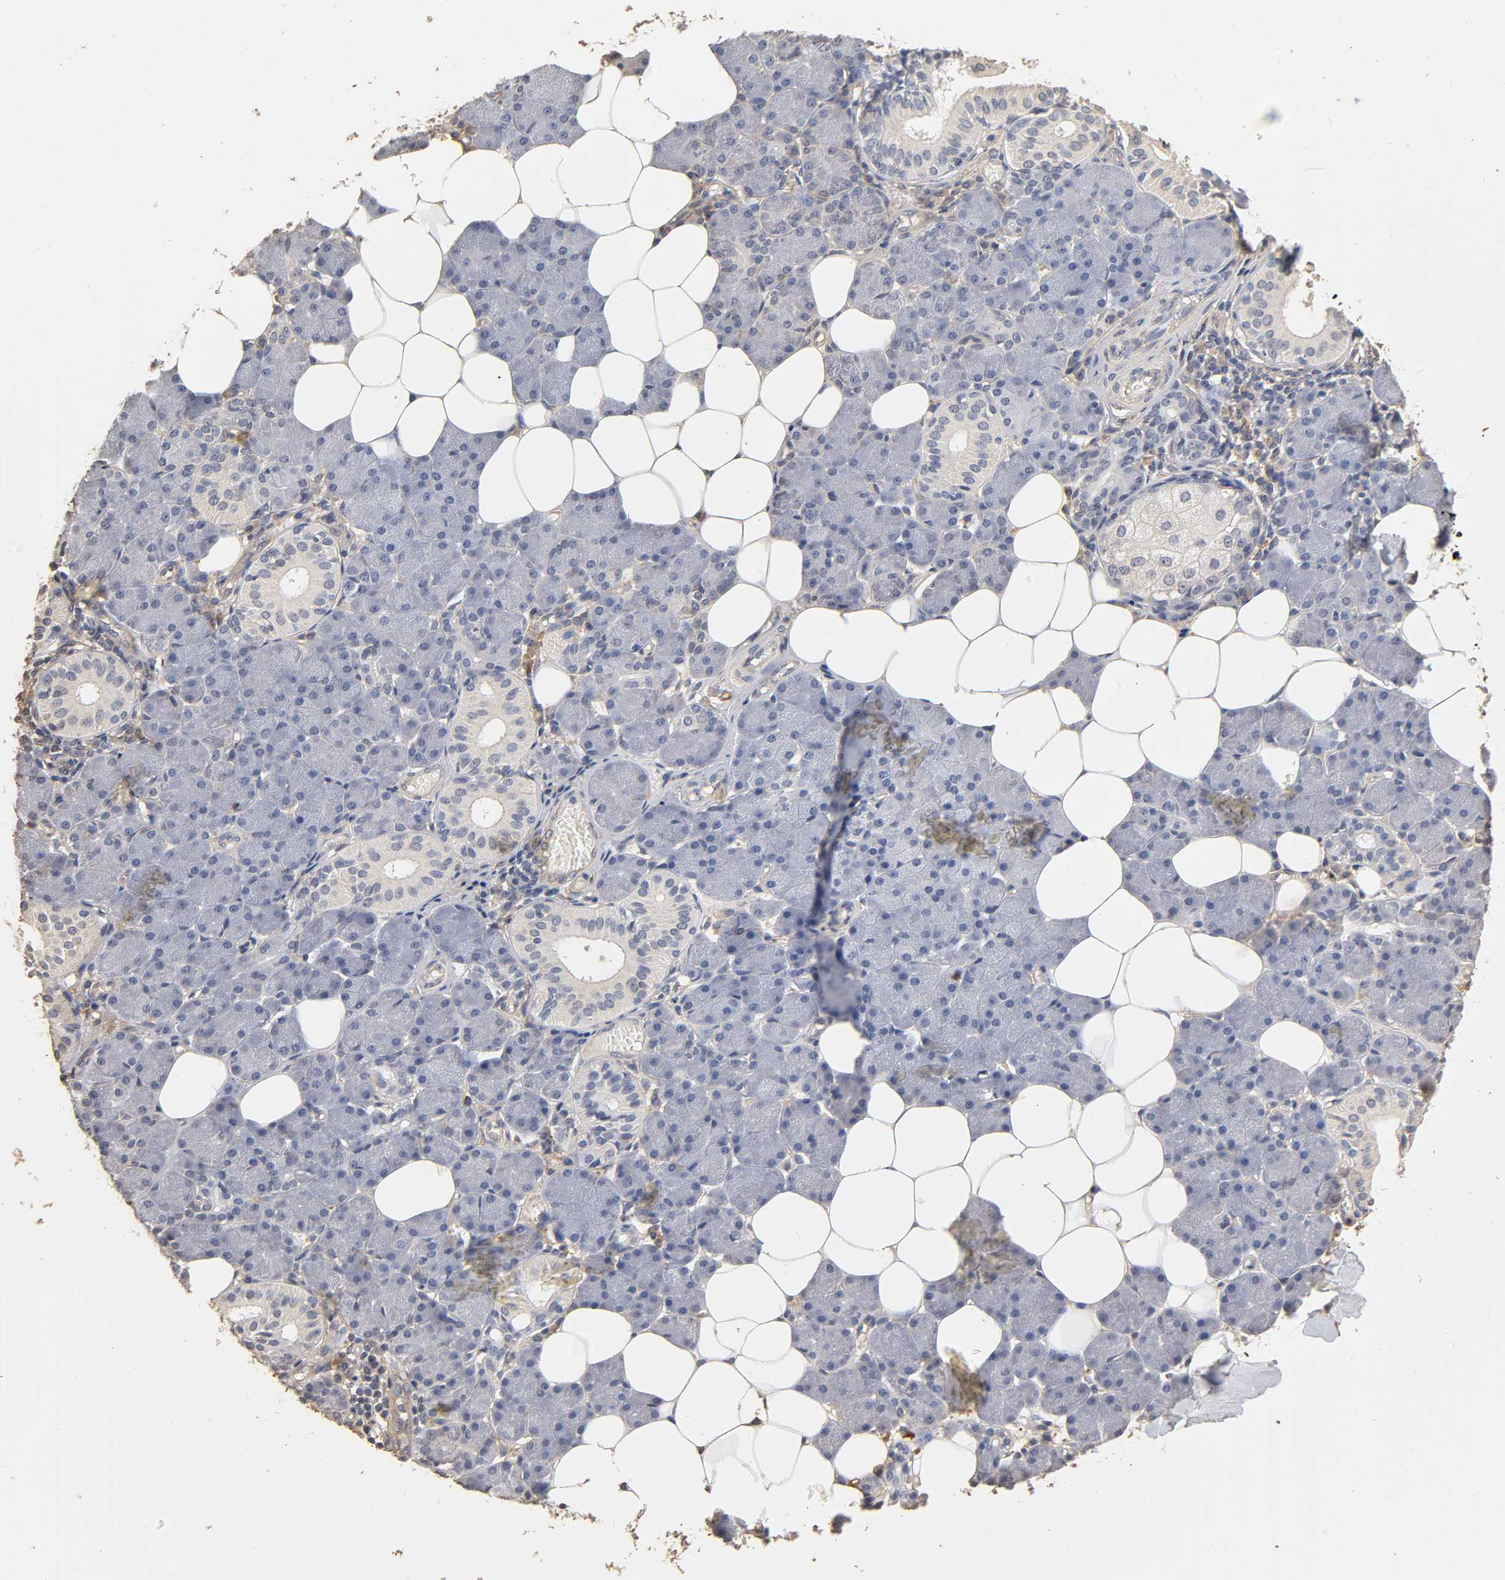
{"staining": {"intensity": "negative", "quantity": "none", "location": "none"}, "tissue": "salivary gland", "cell_type": "Glandular cells", "image_type": "normal", "snomed": [{"axis": "morphology", "description": "Normal tissue, NOS"}, {"axis": "morphology", "description": "Adenoma, NOS"}, {"axis": "topography", "description": "Salivary gland"}], "caption": "Glandular cells show no significant protein expression in unremarkable salivary gland. (DAB (3,3'-diaminobenzidine) immunohistochemistry with hematoxylin counter stain).", "gene": "VSIG4", "patient": {"sex": "female", "age": 32}}